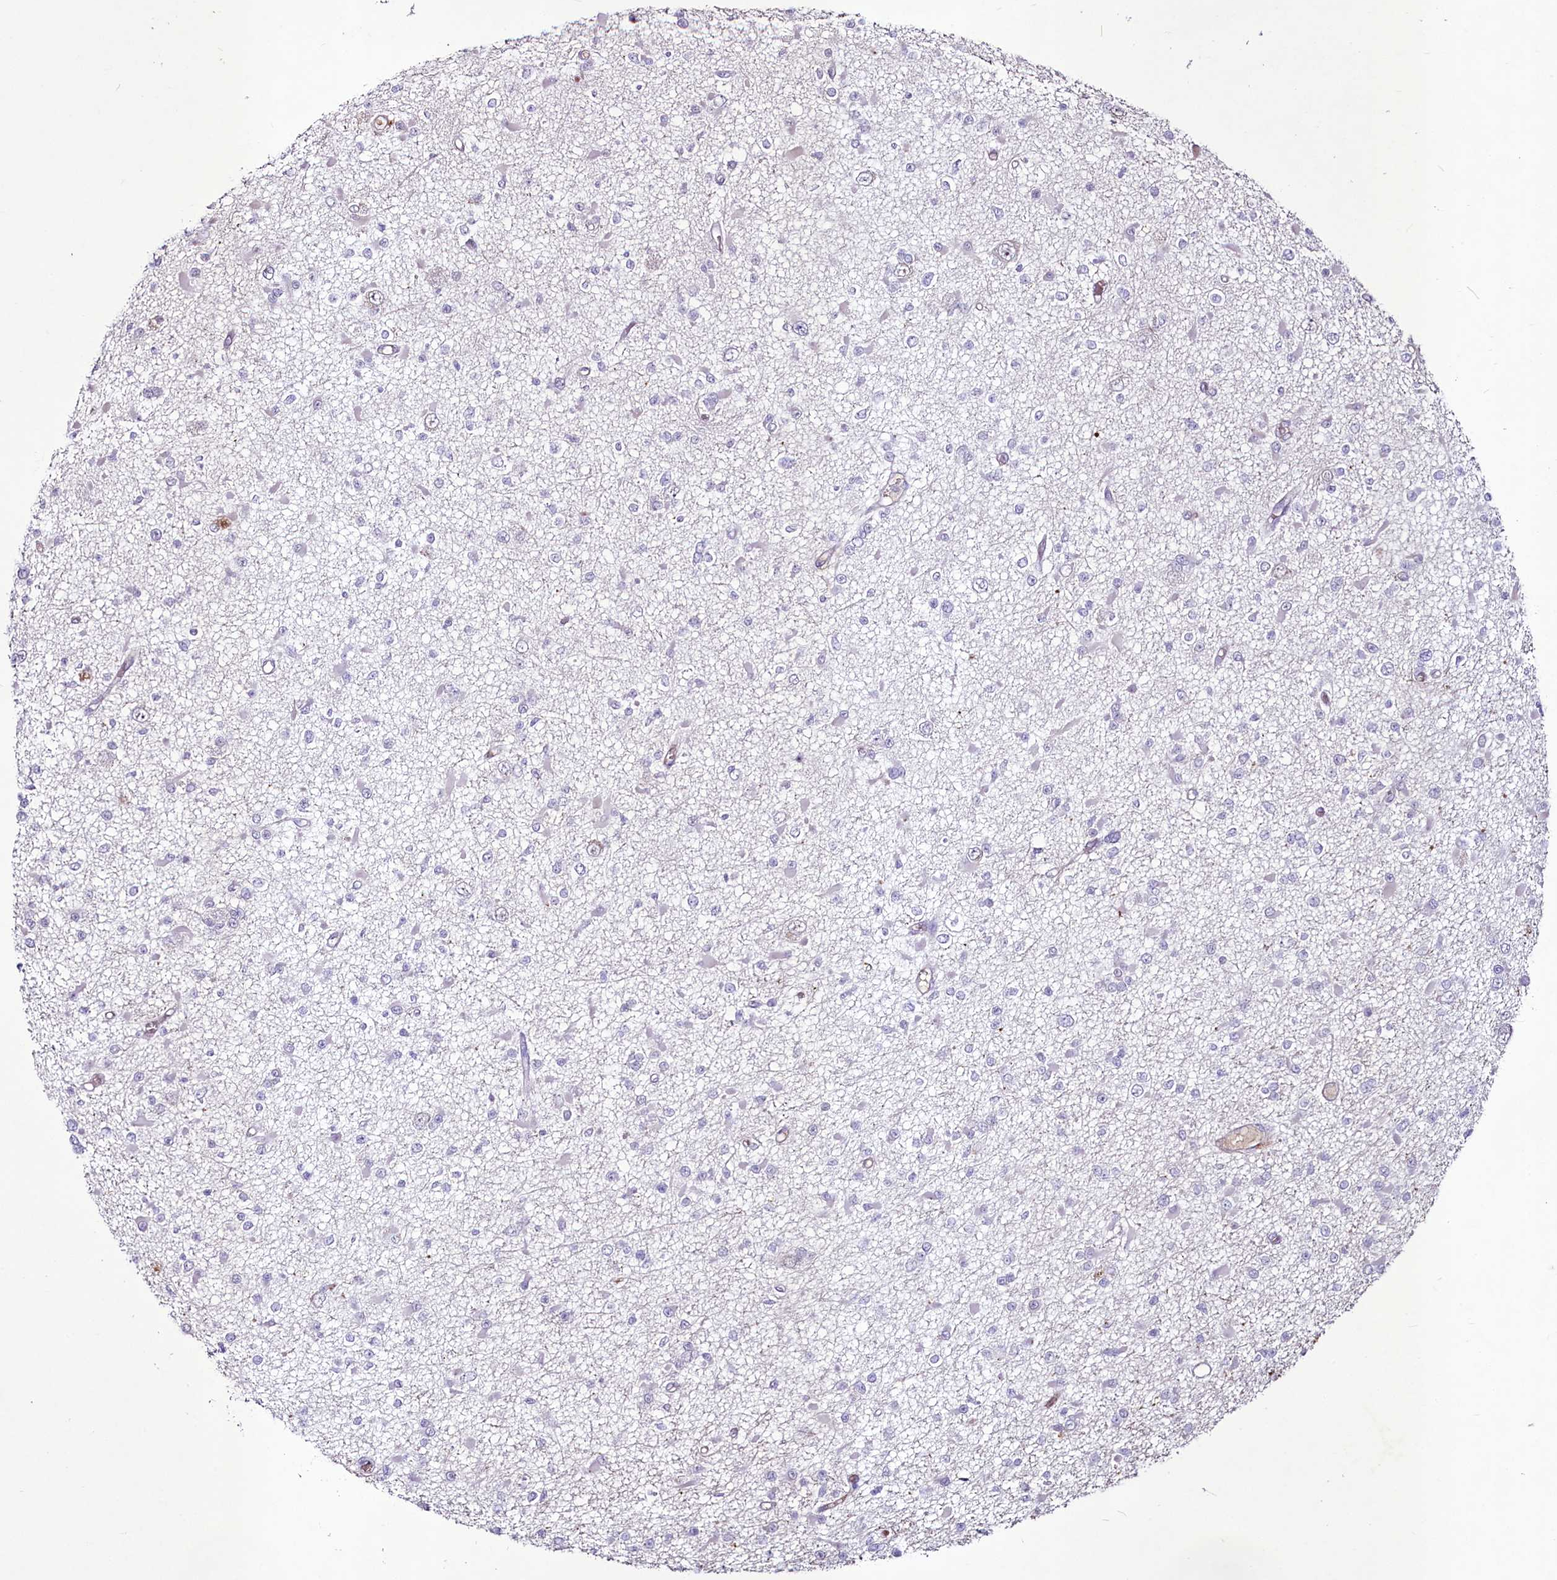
{"staining": {"intensity": "negative", "quantity": "none", "location": "none"}, "tissue": "glioma", "cell_type": "Tumor cells", "image_type": "cancer", "snomed": [{"axis": "morphology", "description": "Glioma, malignant, Low grade"}, {"axis": "topography", "description": "Brain"}], "caption": "High power microscopy histopathology image of an IHC histopathology image of glioma, revealing no significant staining in tumor cells.", "gene": "SUSD3", "patient": {"sex": "female", "age": 22}}